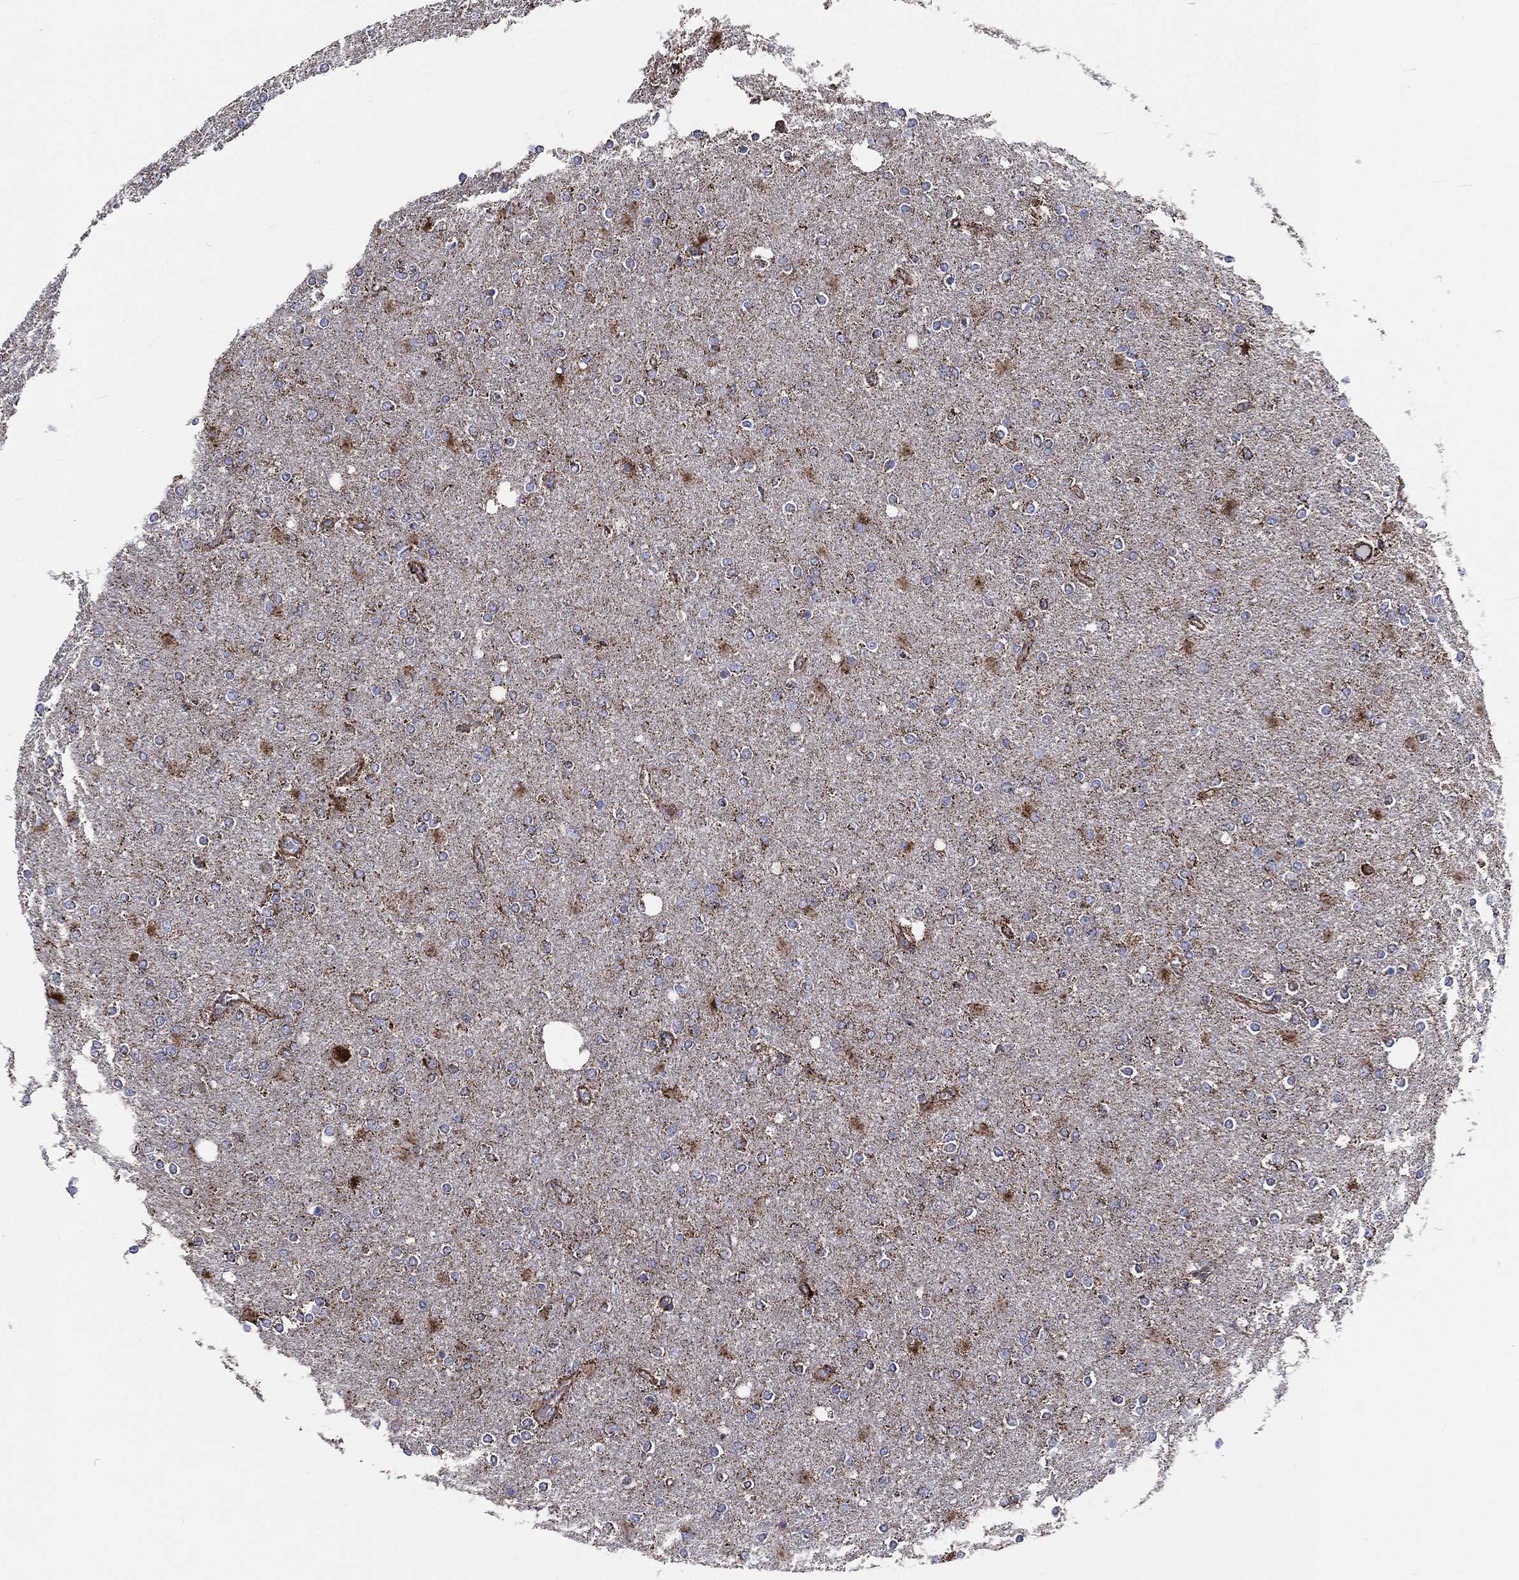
{"staining": {"intensity": "strong", "quantity": "25%-75%", "location": "cytoplasmic/membranous"}, "tissue": "glioma", "cell_type": "Tumor cells", "image_type": "cancer", "snomed": [{"axis": "morphology", "description": "Glioma, malignant, High grade"}, {"axis": "topography", "description": "Cerebral cortex"}], "caption": "Malignant glioma (high-grade) stained for a protein displays strong cytoplasmic/membranous positivity in tumor cells.", "gene": "ANKRD37", "patient": {"sex": "male", "age": 70}}